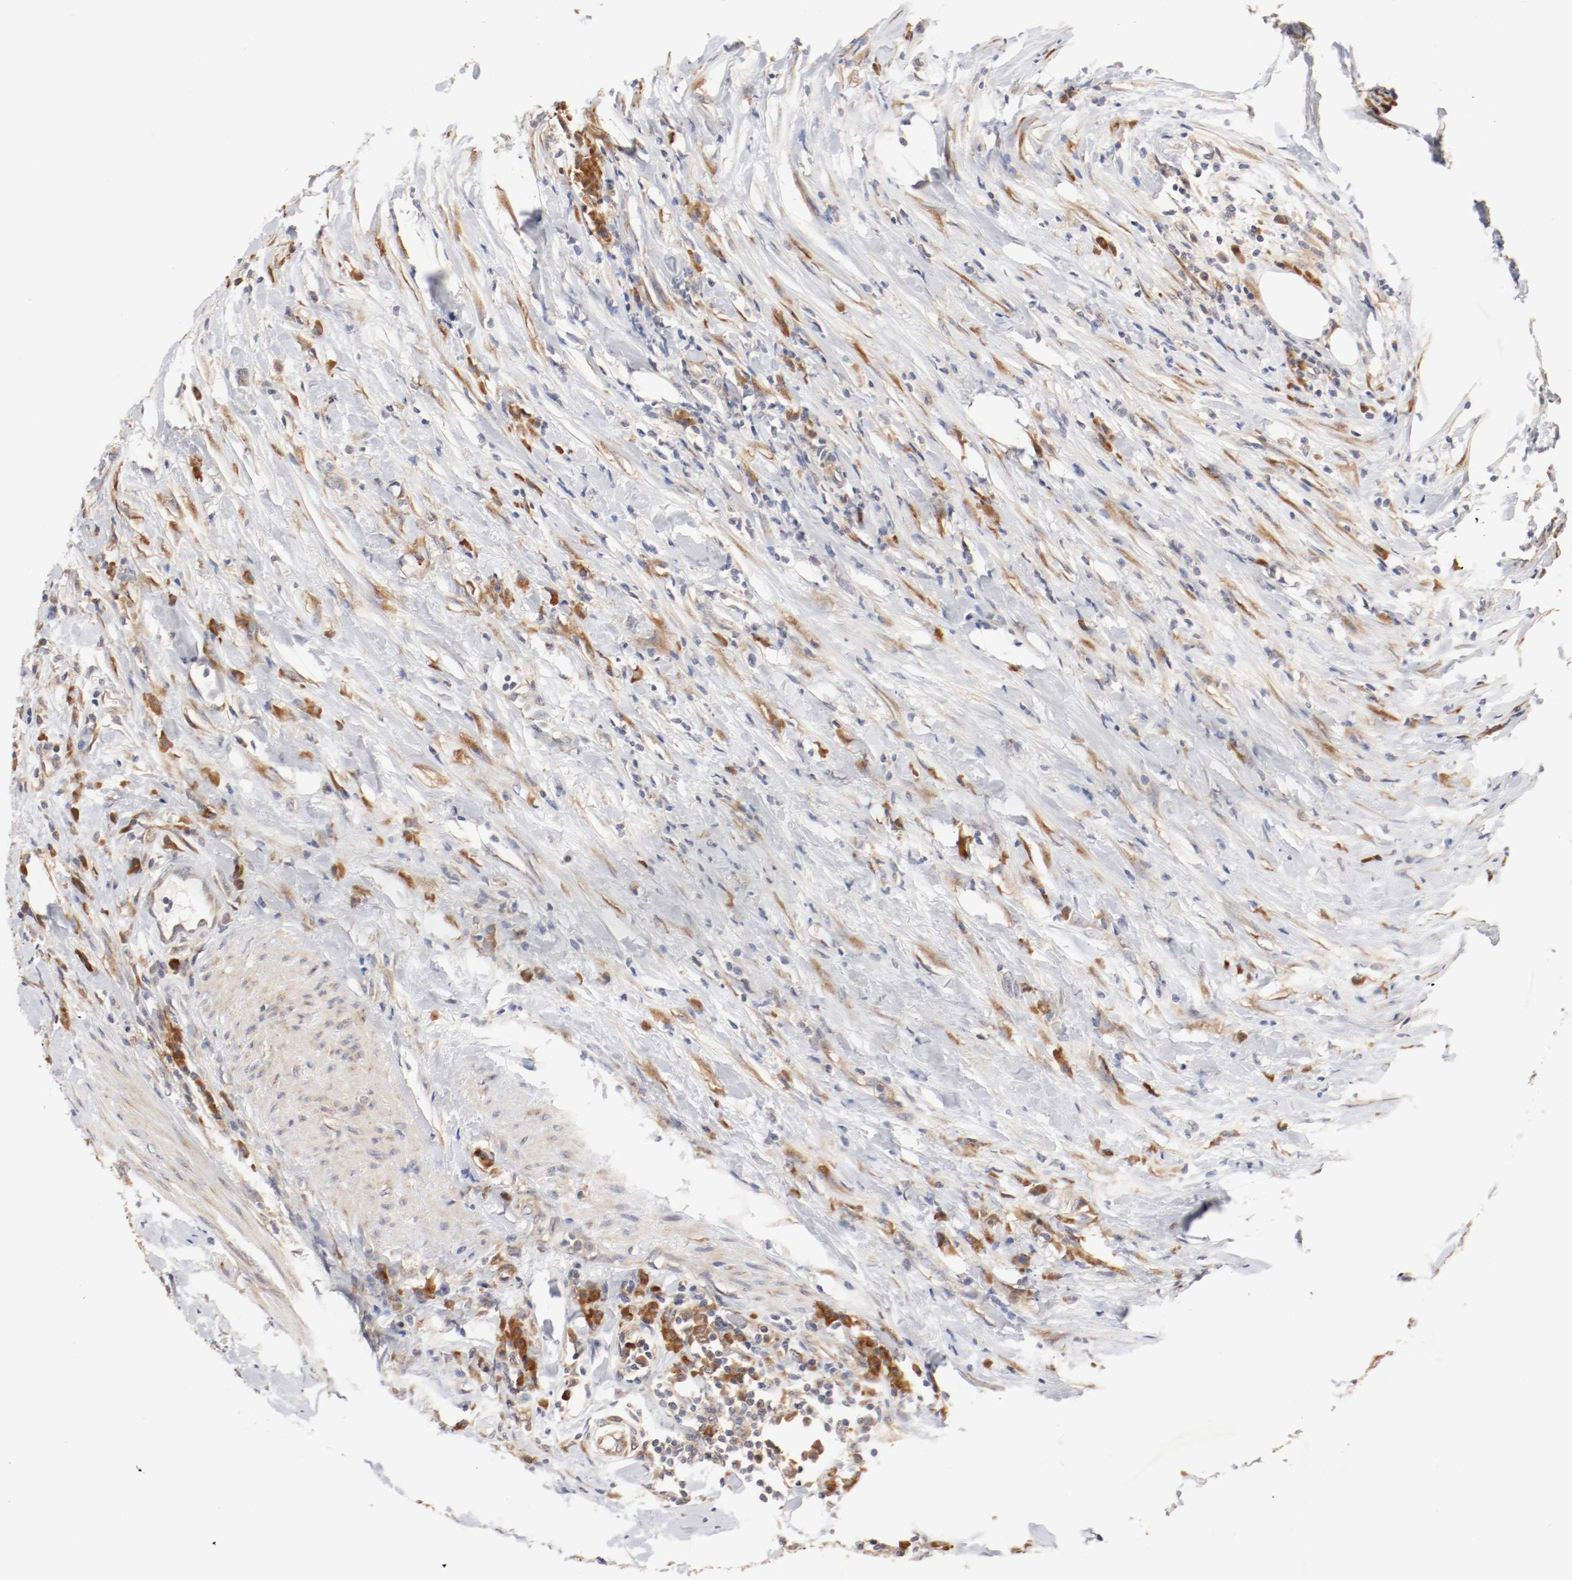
{"staining": {"intensity": "moderate", "quantity": ">75%", "location": "cytoplasmic/membranous"}, "tissue": "urothelial cancer", "cell_type": "Tumor cells", "image_type": "cancer", "snomed": [{"axis": "morphology", "description": "Urothelial carcinoma, High grade"}, {"axis": "topography", "description": "Urinary bladder"}], "caption": "A histopathology image showing moderate cytoplasmic/membranous staining in approximately >75% of tumor cells in high-grade urothelial carcinoma, as visualized by brown immunohistochemical staining.", "gene": "FKBP3", "patient": {"sex": "male", "age": 61}}